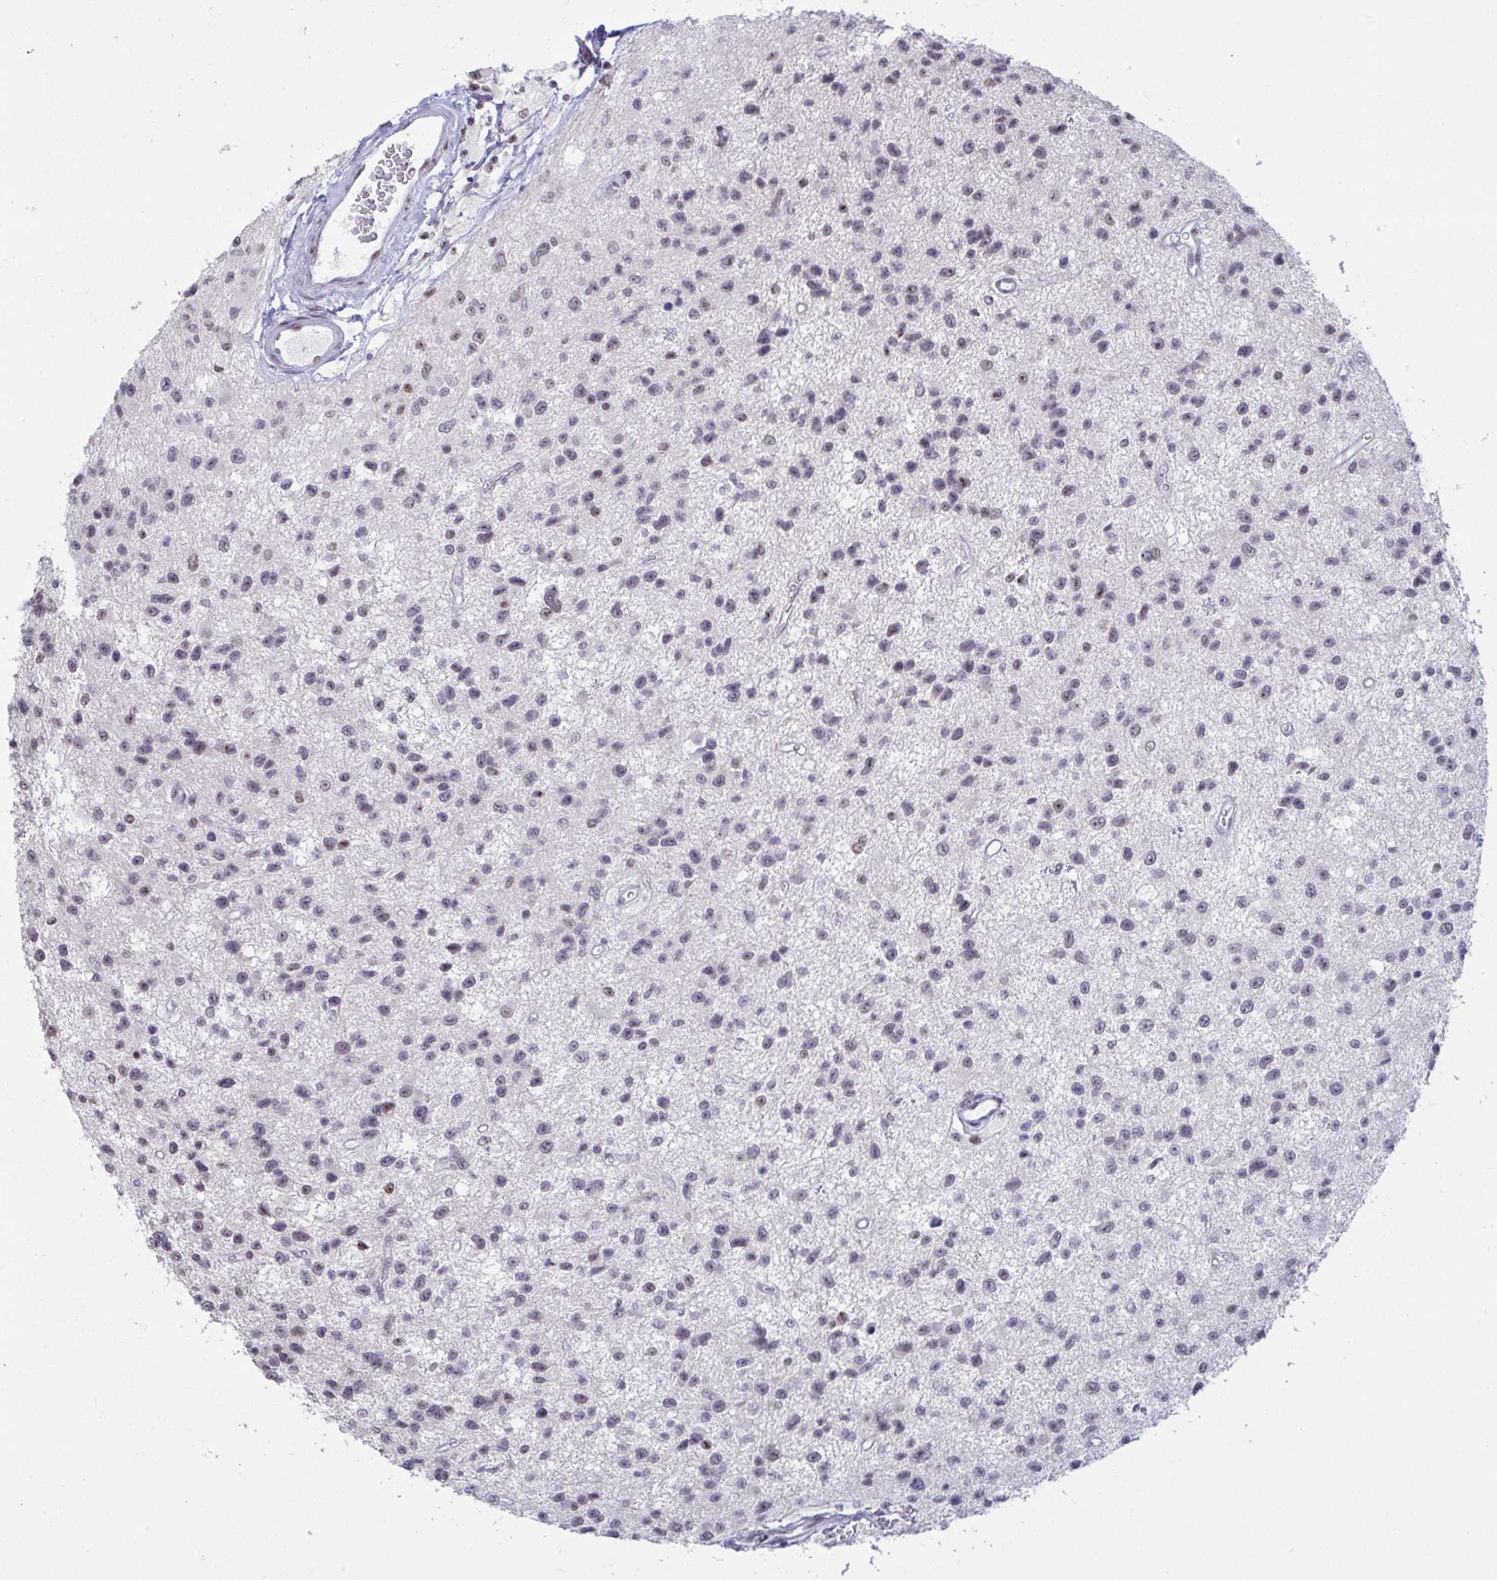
{"staining": {"intensity": "weak", "quantity": "<25%", "location": "nuclear"}, "tissue": "glioma", "cell_type": "Tumor cells", "image_type": "cancer", "snomed": [{"axis": "morphology", "description": "Glioma, malignant, Low grade"}, {"axis": "topography", "description": "Brain"}], "caption": "Photomicrograph shows no protein positivity in tumor cells of malignant glioma (low-grade) tissue.", "gene": "SUPT16H", "patient": {"sex": "male", "age": 43}}